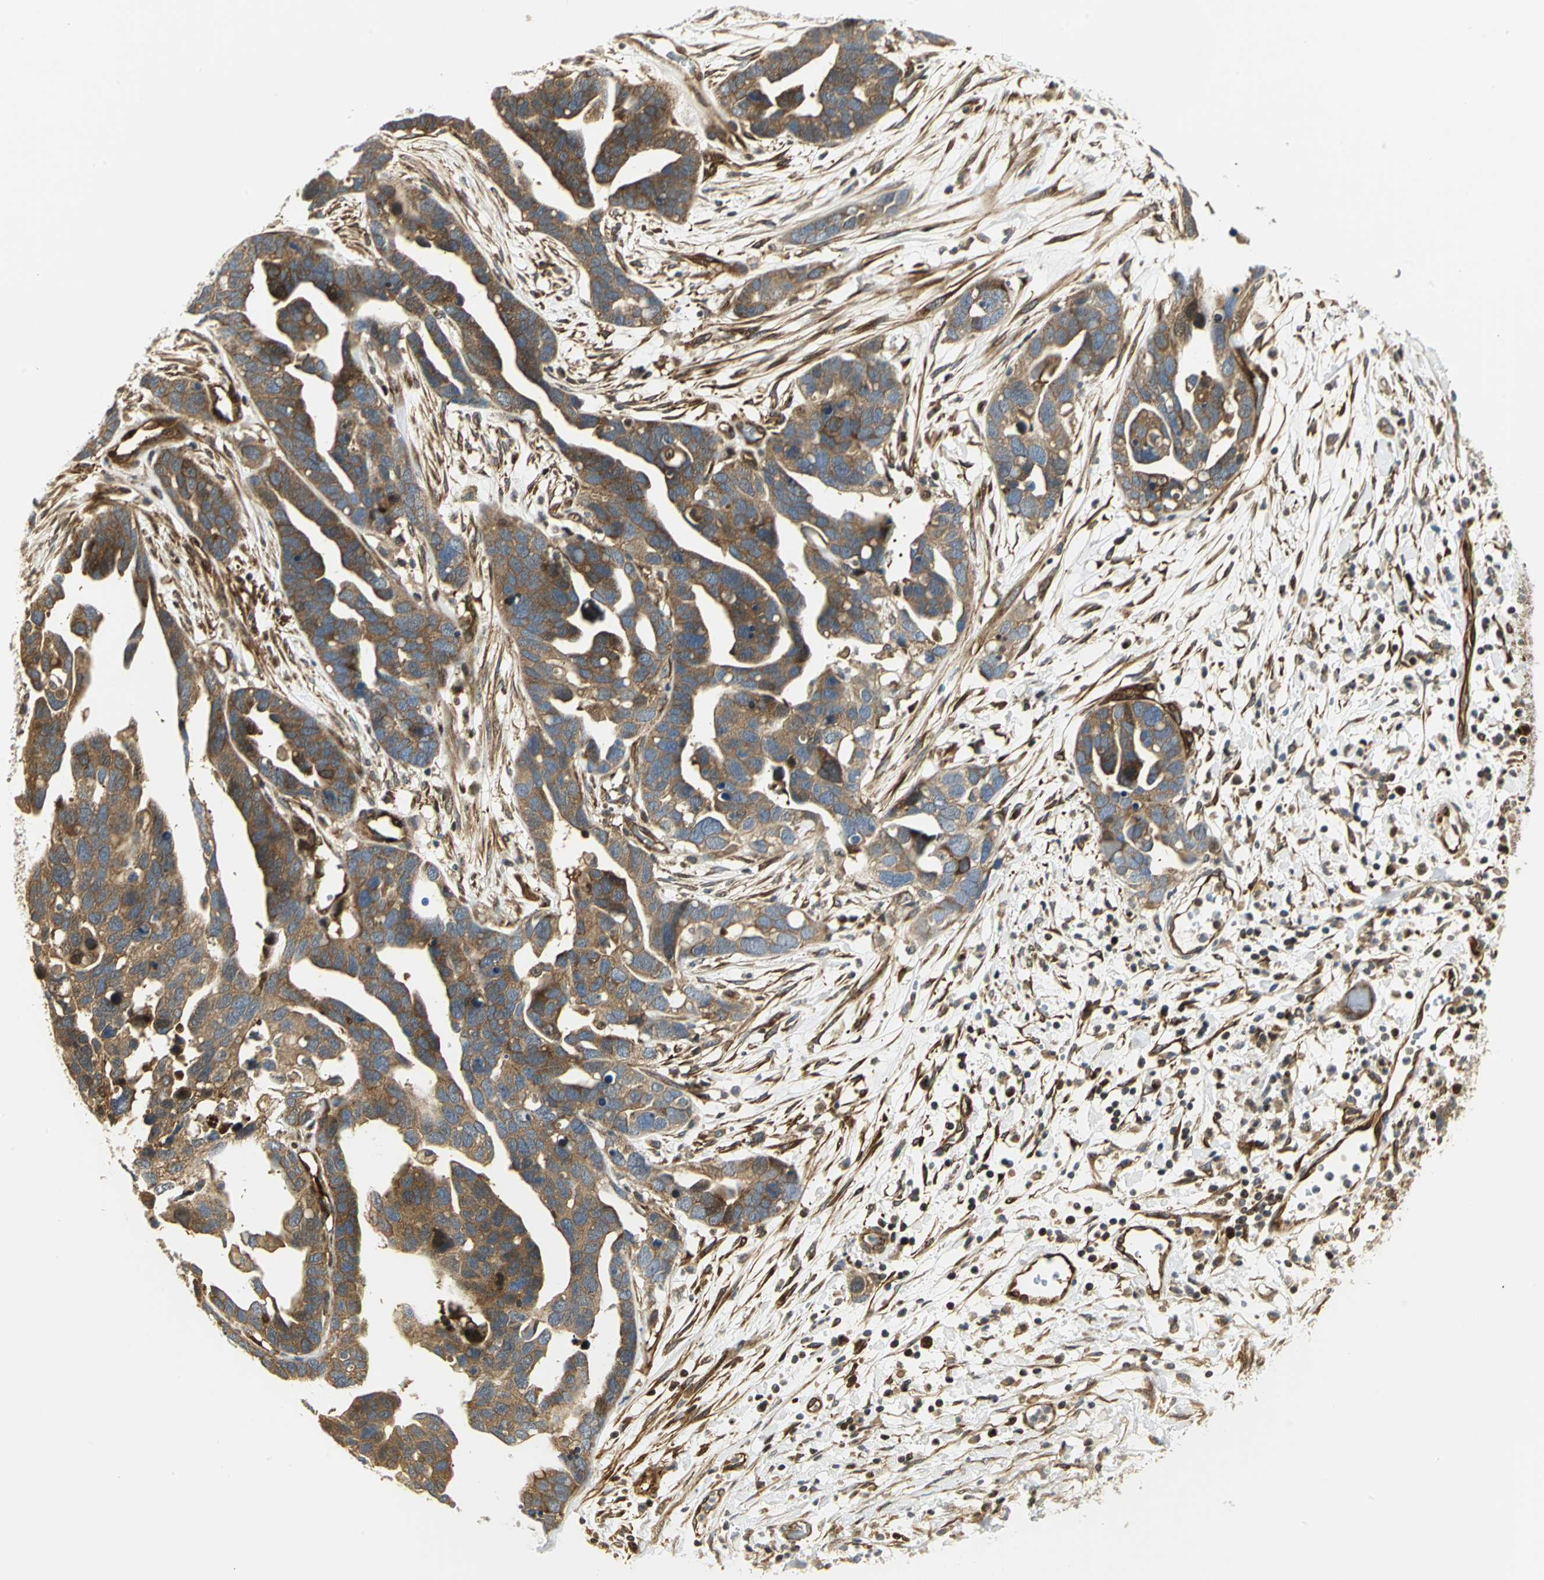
{"staining": {"intensity": "moderate", "quantity": ">75%", "location": "cytoplasmic/membranous"}, "tissue": "ovarian cancer", "cell_type": "Tumor cells", "image_type": "cancer", "snomed": [{"axis": "morphology", "description": "Cystadenocarcinoma, serous, NOS"}, {"axis": "topography", "description": "Ovary"}], "caption": "The image exhibits immunohistochemical staining of ovarian cancer (serous cystadenocarcinoma). There is moderate cytoplasmic/membranous positivity is appreciated in approximately >75% of tumor cells.", "gene": "EEA1", "patient": {"sex": "female", "age": 54}}